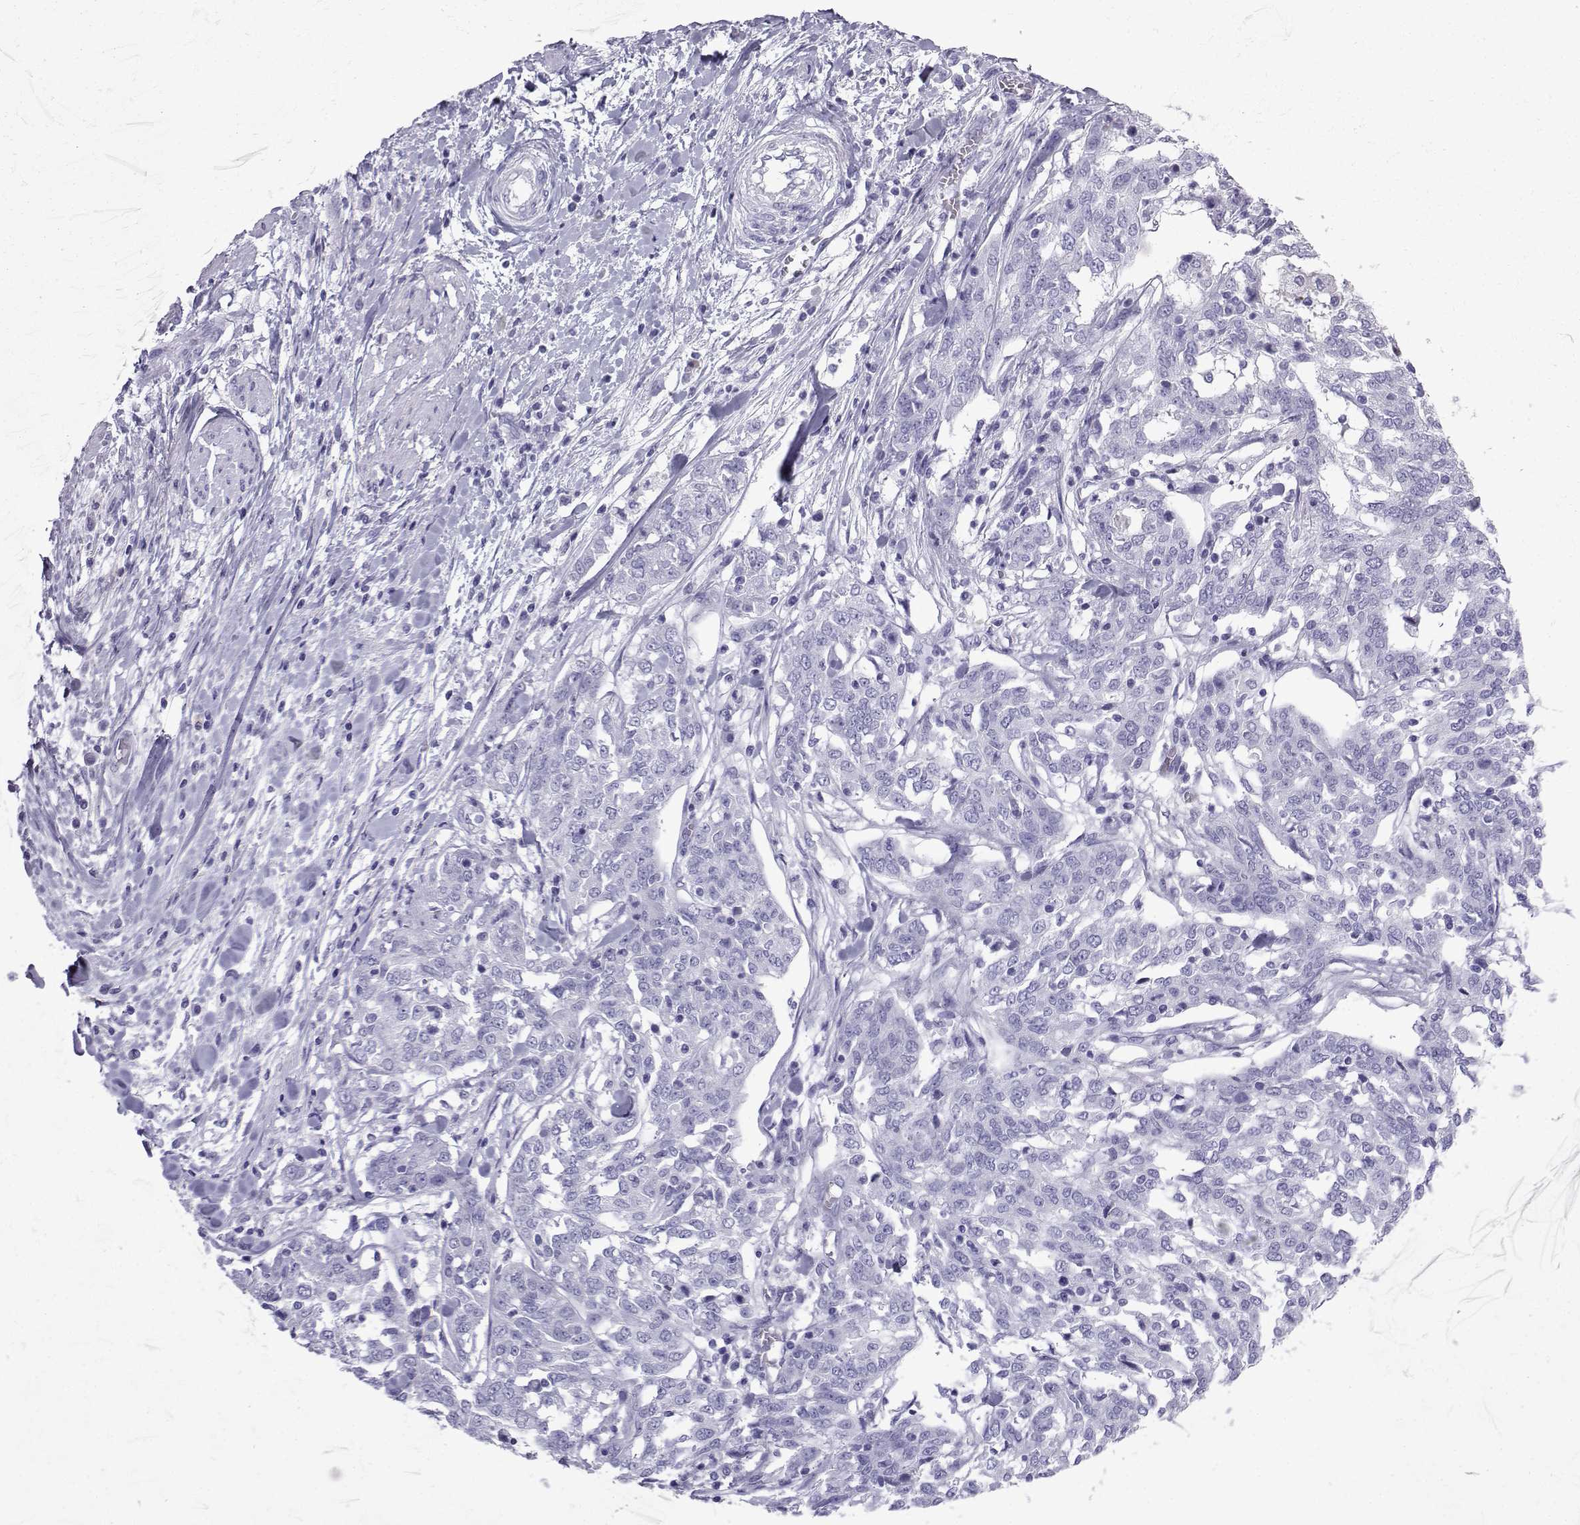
{"staining": {"intensity": "negative", "quantity": "none", "location": "none"}, "tissue": "ovarian cancer", "cell_type": "Tumor cells", "image_type": "cancer", "snomed": [{"axis": "morphology", "description": "Cystadenocarcinoma, serous, NOS"}, {"axis": "topography", "description": "Ovary"}], "caption": "Immunohistochemistry (IHC) micrograph of neoplastic tissue: serous cystadenocarcinoma (ovarian) stained with DAB shows no significant protein staining in tumor cells. (Stains: DAB IHC with hematoxylin counter stain, Microscopy: brightfield microscopy at high magnification).", "gene": "SLC18A2", "patient": {"sex": "female", "age": 67}}